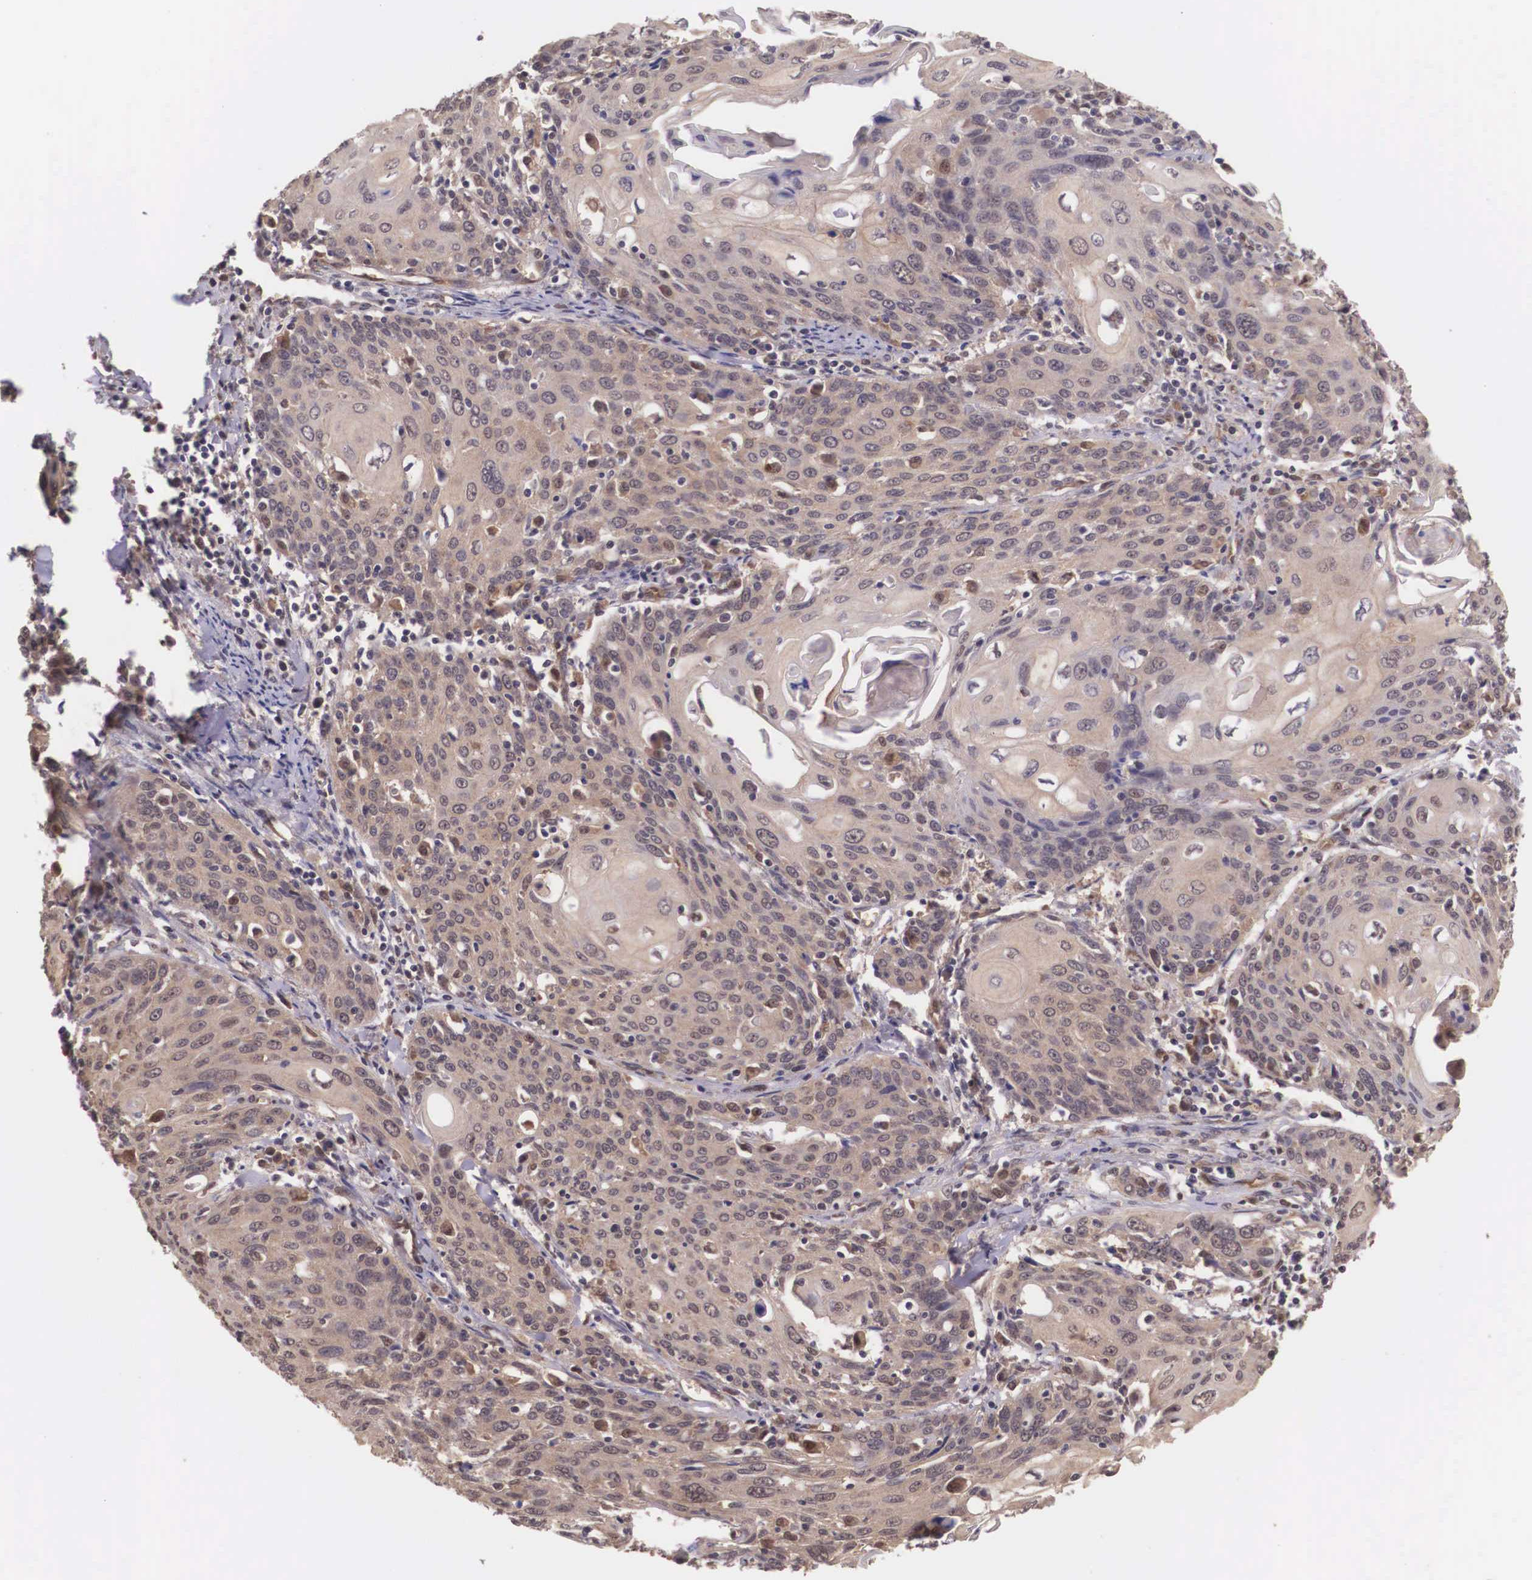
{"staining": {"intensity": "weak", "quantity": ">75%", "location": "cytoplasmic/membranous"}, "tissue": "cervical cancer", "cell_type": "Tumor cells", "image_type": "cancer", "snomed": [{"axis": "morphology", "description": "Squamous cell carcinoma, NOS"}, {"axis": "topography", "description": "Cervix"}], "caption": "DAB (3,3'-diaminobenzidine) immunohistochemical staining of human cervical squamous cell carcinoma reveals weak cytoplasmic/membranous protein staining in approximately >75% of tumor cells.", "gene": "VASH1", "patient": {"sex": "female", "age": 54}}